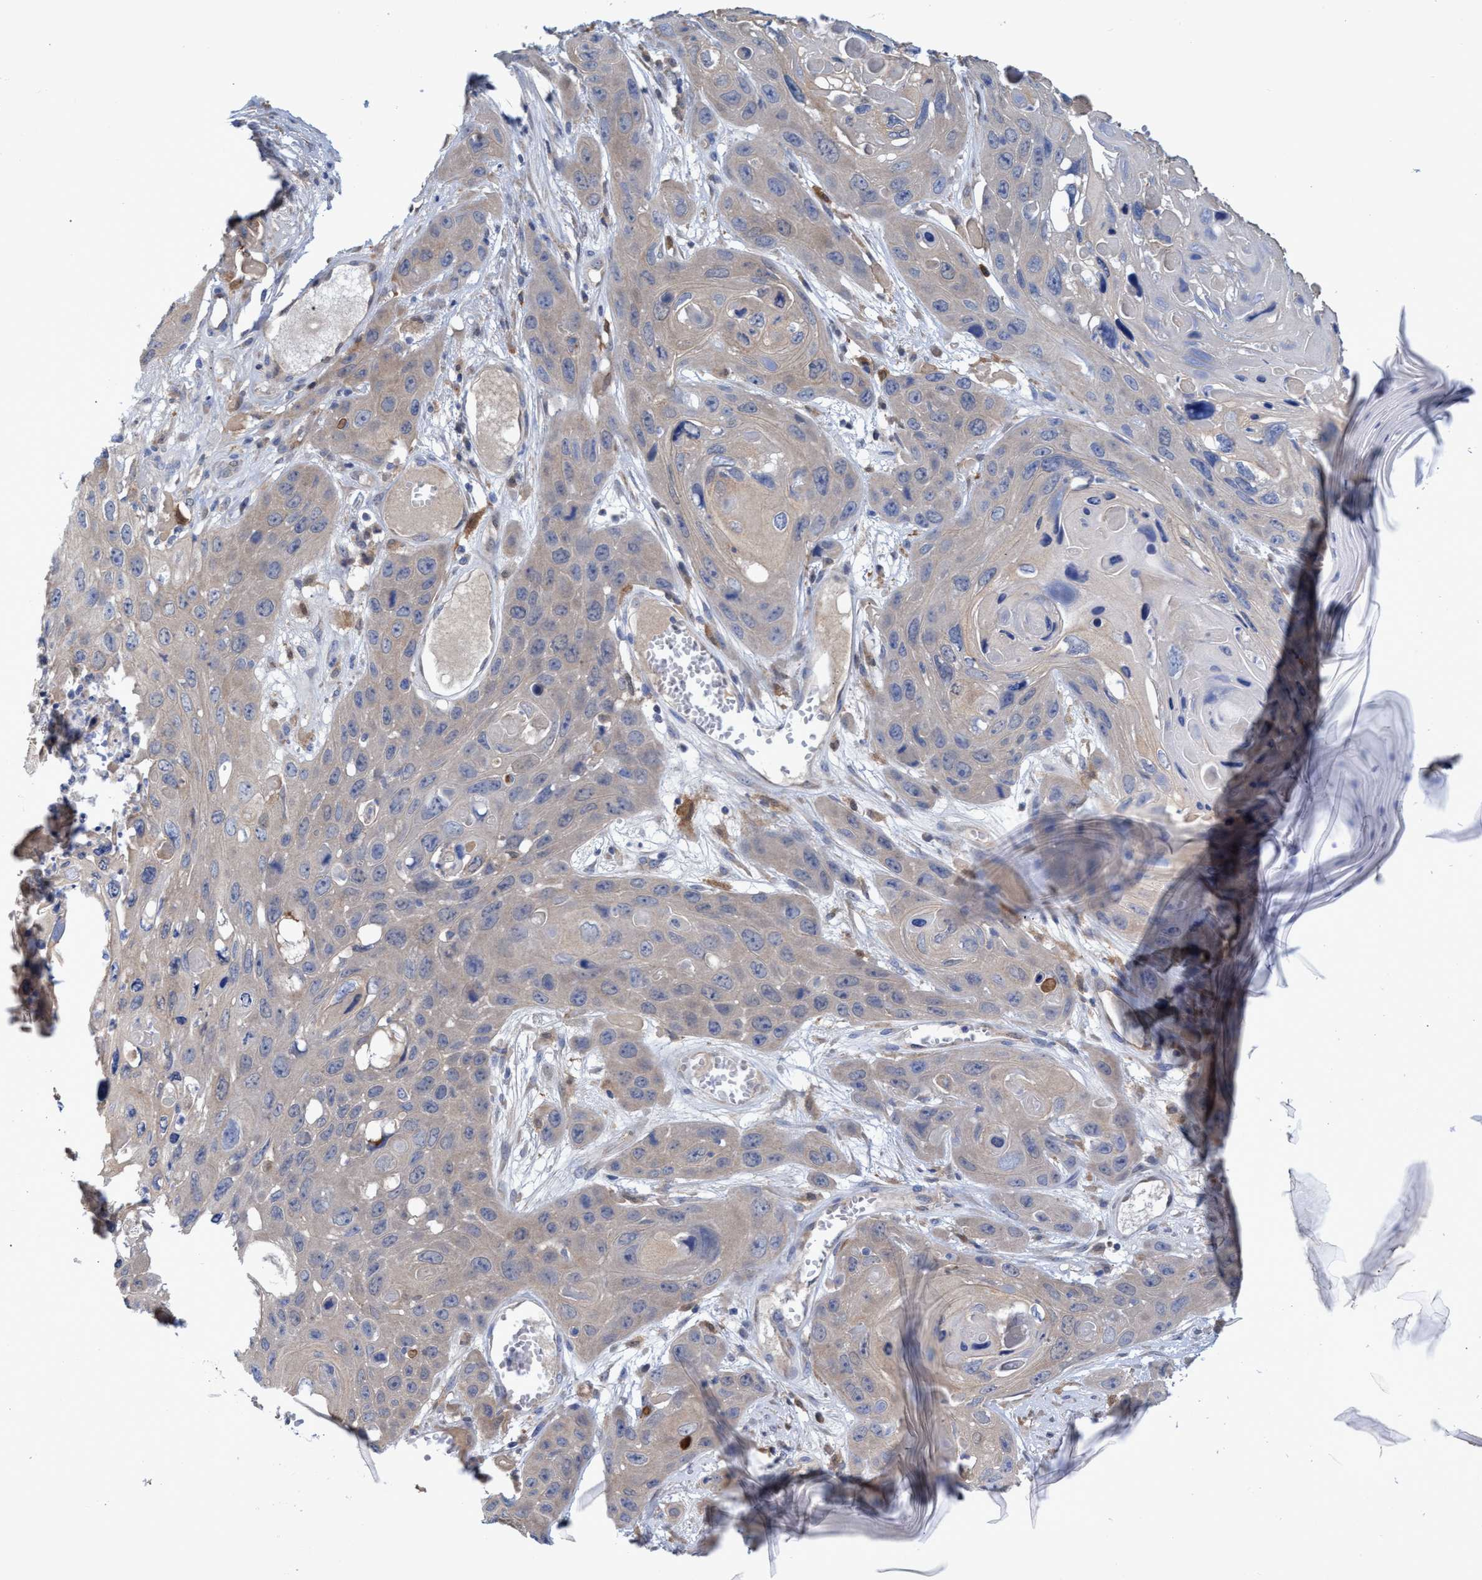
{"staining": {"intensity": "weak", "quantity": ">75%", "location": "cytoplasmic/membranous"}, "tissue": "skin cancer", "cell_type": "Tumor cells", "image_type": "cancer", "snomed": [{"axis": "morphology", "description": "Squamous cell carcinoma, NOS"}, {"axis": "topography", "description": "Skin"}], "caption": "Immunohistochemistry of human squamous cell carcinoma (skin) displays low levels of weak cytoplasmic/membranous positivity in approximately >75% of tumor cells.", "gene": "PNPO", "patient": {"sex": "male", "age": 55}}